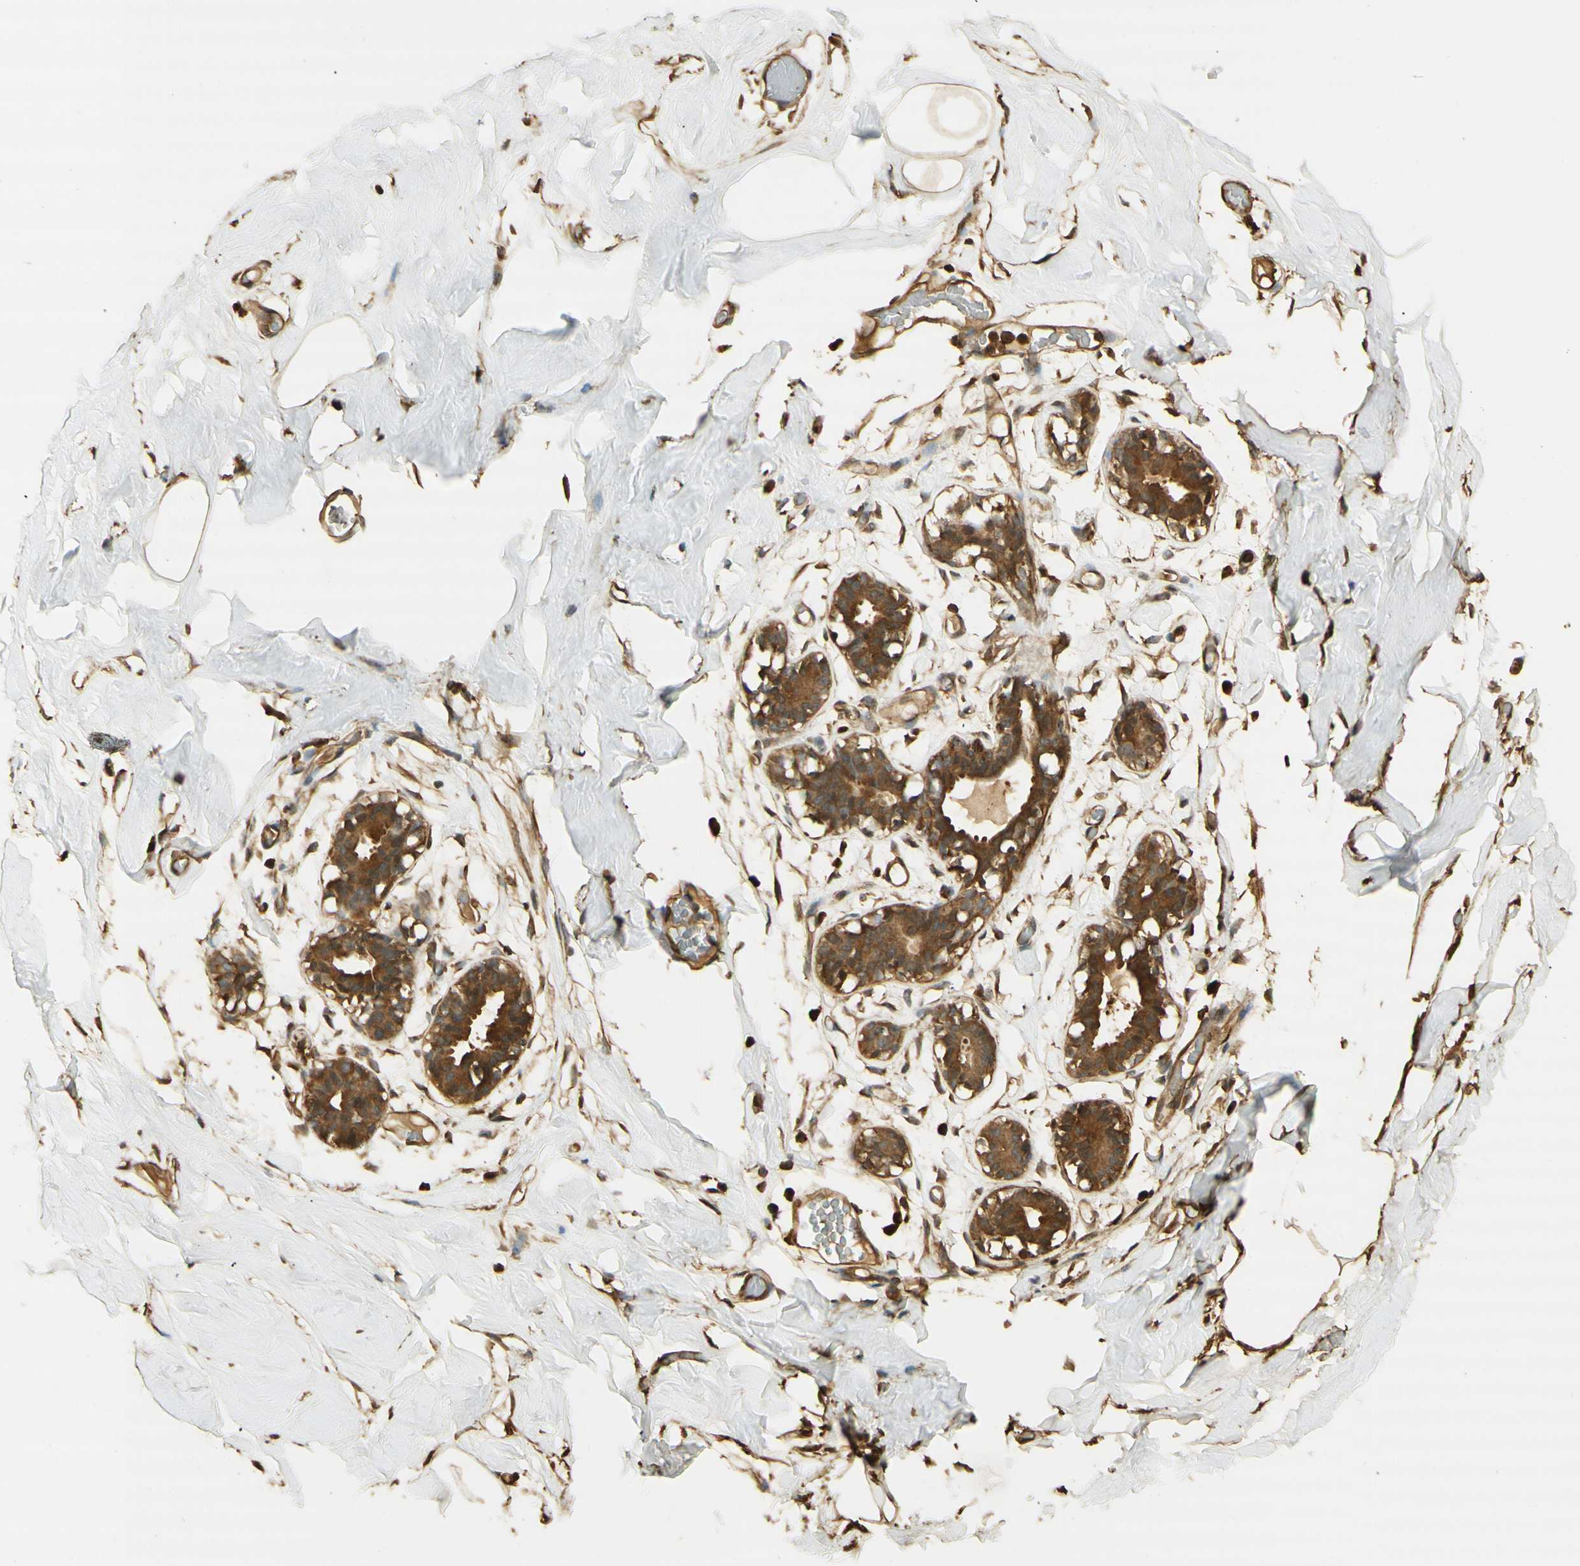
{"staining": {"intensity": "moderate", "quantity": ">75%", "location": "cytoplasmic/membranous"}, "tissue": "adipose tissue", "cell_type": "Adipocytes", "image_type": "normal", "snomed": [{"axis": "morphology", "description": "Normal tissue, NOS"}, {"axis": "topography", "description": "Breast"}, {"axis": "topography", "description": "Adipose tissue"}], "caption": "Adipose tissue stained with immunohistochemistry (IHC) reveals moderate cytoplasmic/membranous staining in approximately >75% of adipocytes. Ihc stains the protein in brown and the nuclei are stained blue.", "gene": "AGER", "patient": {"sex": "female", "age": 25}}